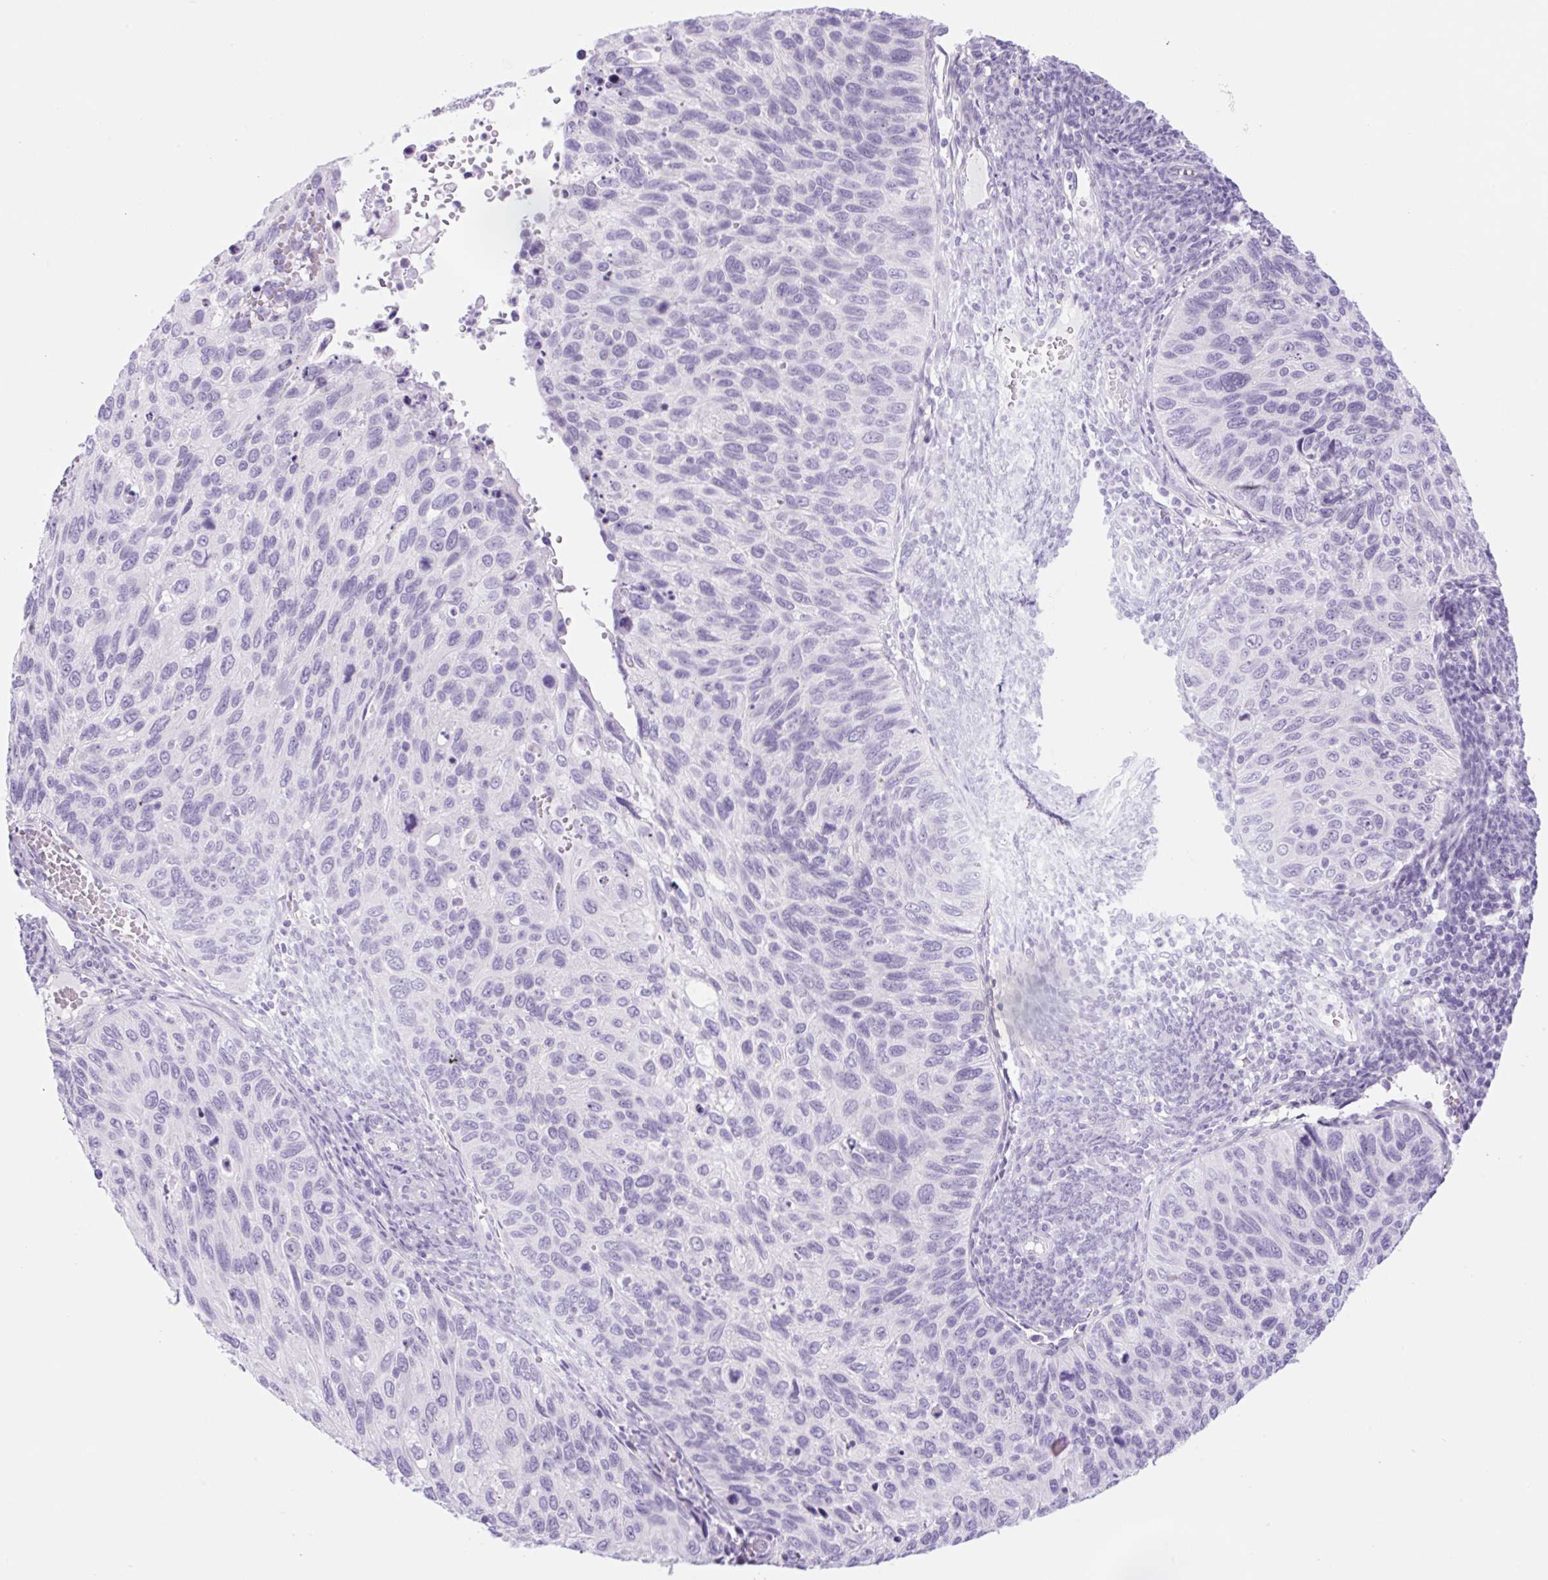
{"staining": {"intensity": "negative", "quantity": "none", "location": "none"}, "tissue": "cervical cancer", "cell_type": "Tumor cells", "image_type": "cancer", "snomed": [{"axis": "morphology", "description": "Squamous cell carcinoma, NOS"}, {"axis": "topography", "description": "Cervix"}], "caption": "Micrograph shows no protein positivity in tumor cells of cervical squamous cell carcinoma tissue.", "gene": "SPACA5B", "patient": {"sex": "female", "age": 70}}